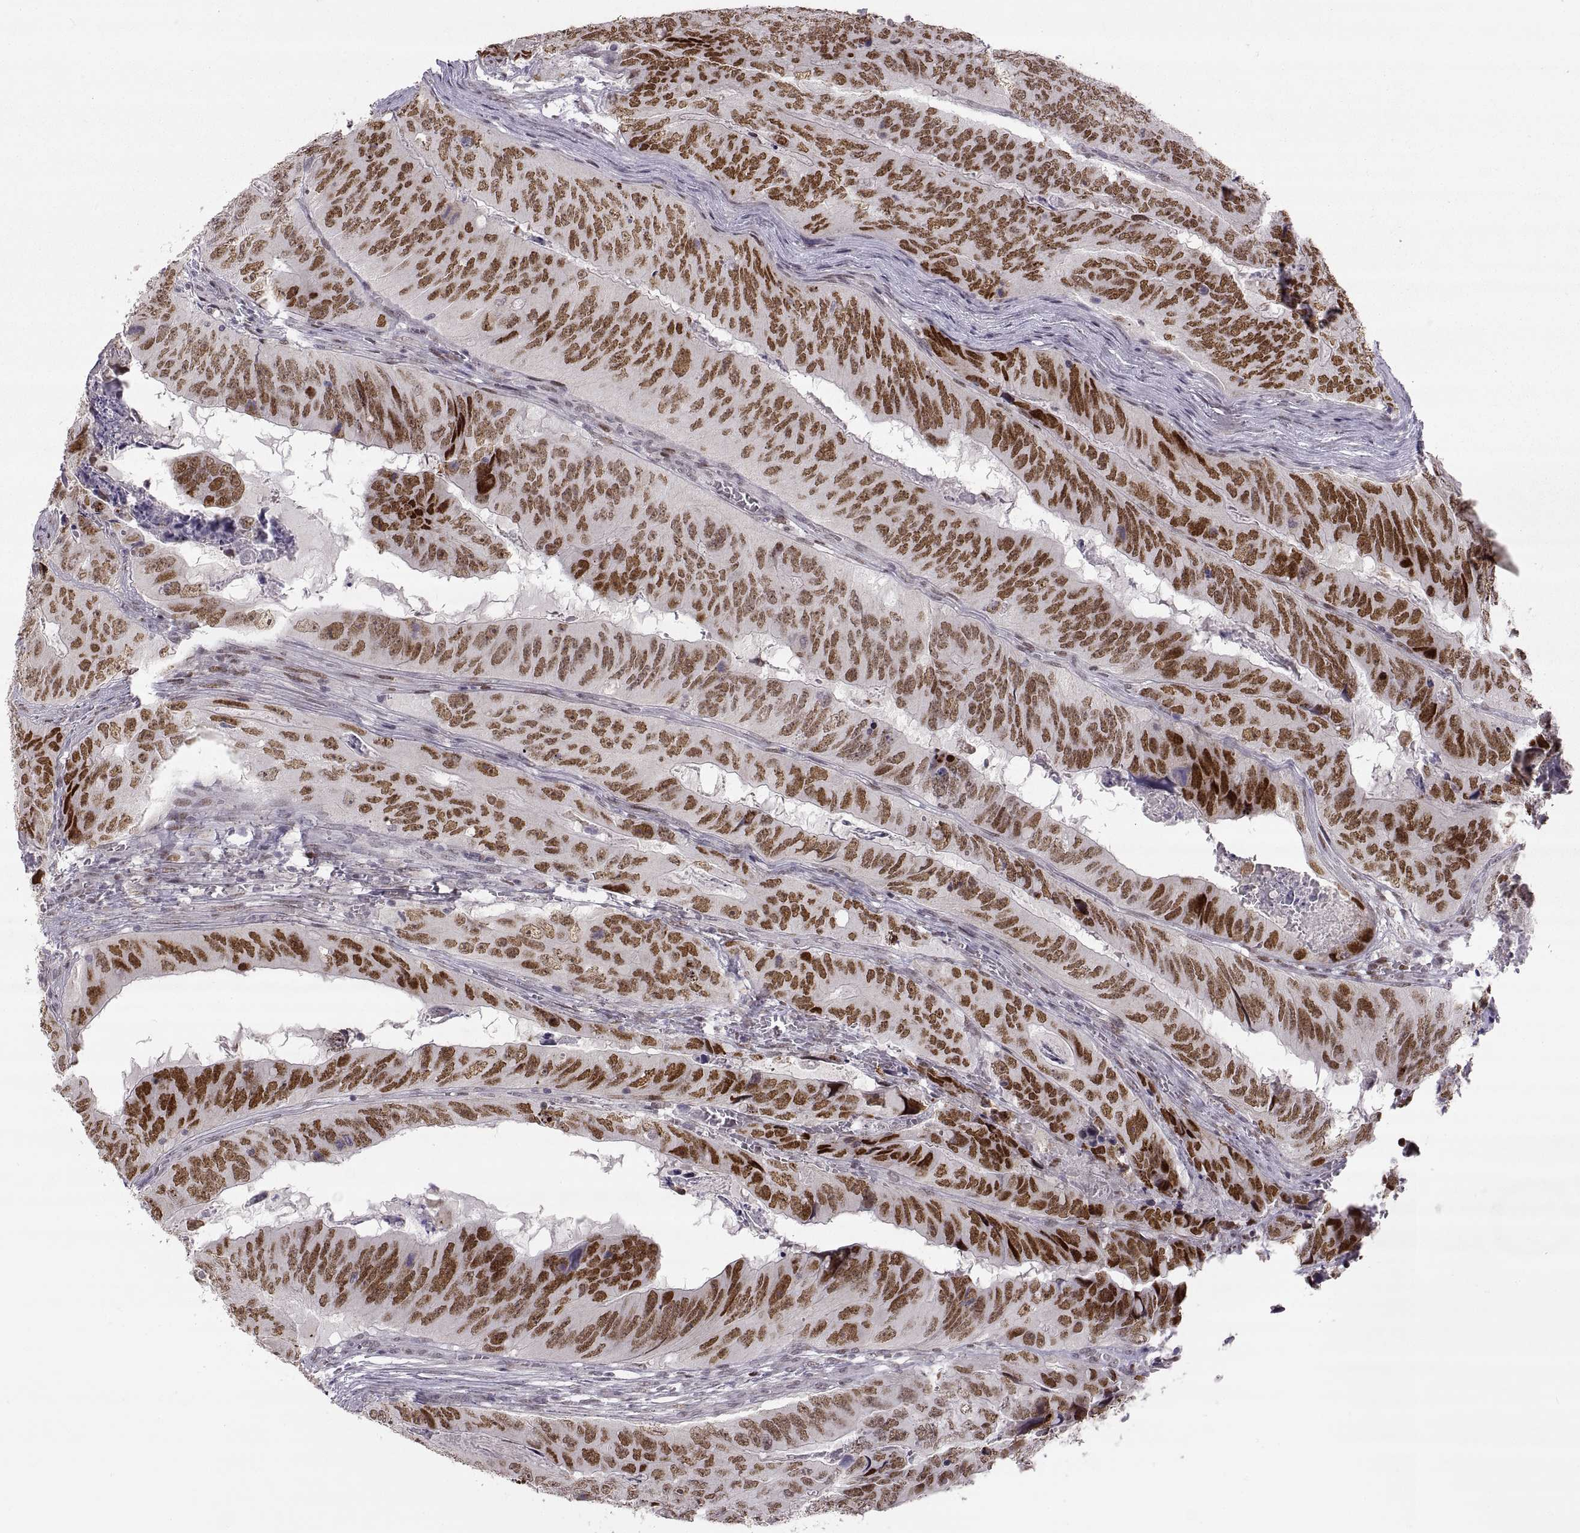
{"staining": {"intensity": "strong", "quantity": ">75%", "location": "nuclear"}, "tissue": "colorectal cancer", "cell_type": "Tumor cells", "image_type": "cancer", "snomed": [{"axis": "morphology", "description": "Adenocarcinoma, NOS"}, {"axis": "topography", "description": "Colon"}], "caption": "Immunohistochemical staining of human adenocarcinoma (colorectal) exhibits high levels of strong nuclear expression in about >75% of tumor cells.", "gene": "SNAI1", "patient": {"sex": "male", "age": 79}}